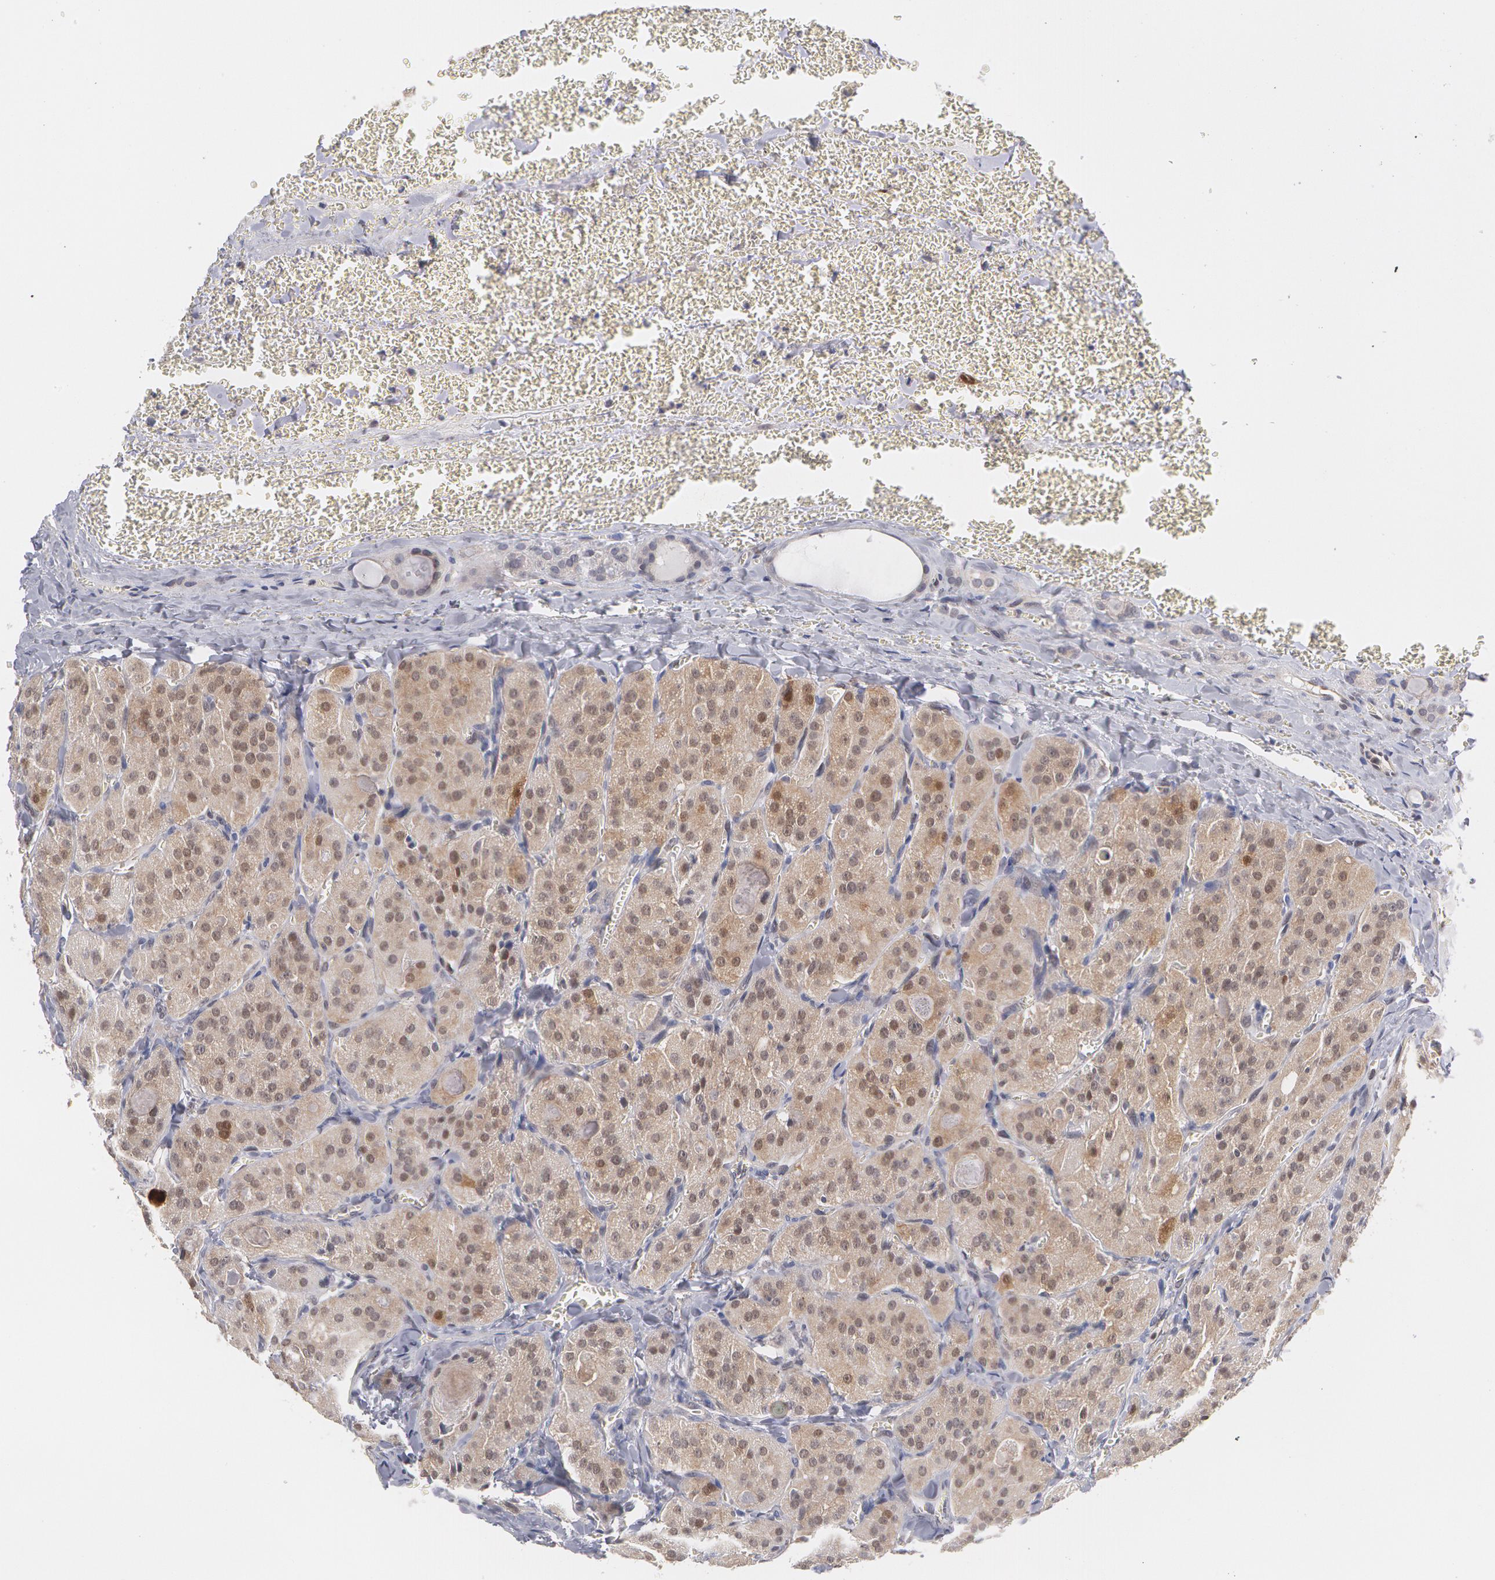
{"staining": {"intensity": "weak", "quantity": ">75%", "location": "nuclear"}, "tissue": "thyroid cancer", "cell_type": "Tumor cells", "image_type": "cancer", "snomed": [{"axis": "morphology", "description": "Carcinoma, NOS"}, {"axis": "topography", "description": "Thyroid gland"}], "caption": "Carcinoma (thyroid) stained with immunohistochemistry shows weak nuclear expression in about >75% of tumor cells.", "gene": "TXNRD1", "patient": {"sex": "male", "age": 76}}